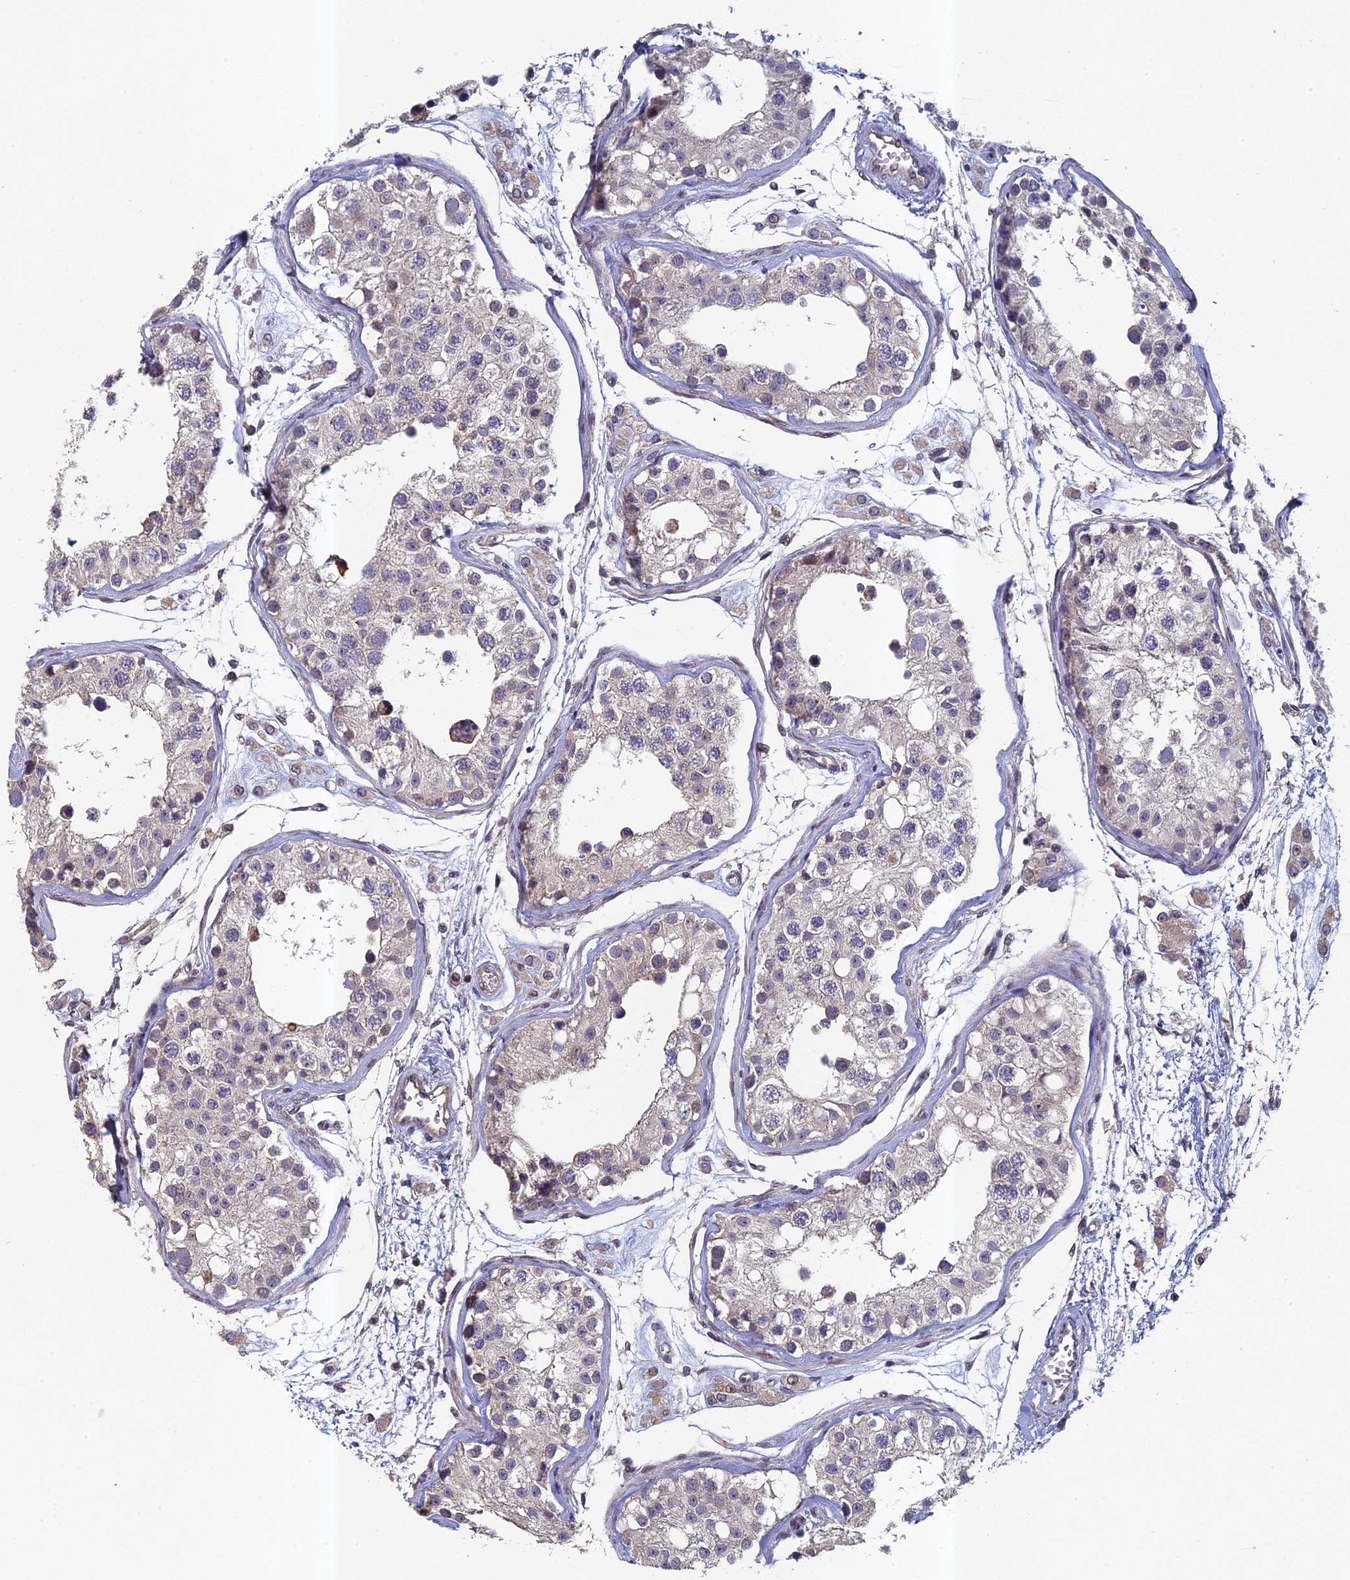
{"staining": {"intensity": "weak", "quantity": "25%-75%", "location": "cytoplasmic/membranous"}, "tissue": "testis", "cell_type": "Cells in seminiferous ducts", "image_type": "normal", "snomed": [{"axis": "morphology", "description": "Normal tissue, NOS"}, {"axis": "morphology", "description": "Adenocarcinoma, metastatic, NOS"}, {"axis": "topography", "description": "Testis"}], "caption": "A photomicrograph showing weak cytoplasmic/membranous positivity in approximately 25%-75% of cells in seminiferous ducts in normal testis, as visualized by brown immunohistochemical staining.", "gene": "DIXDC1", "patient": {"sex": "male", "age": 26}}